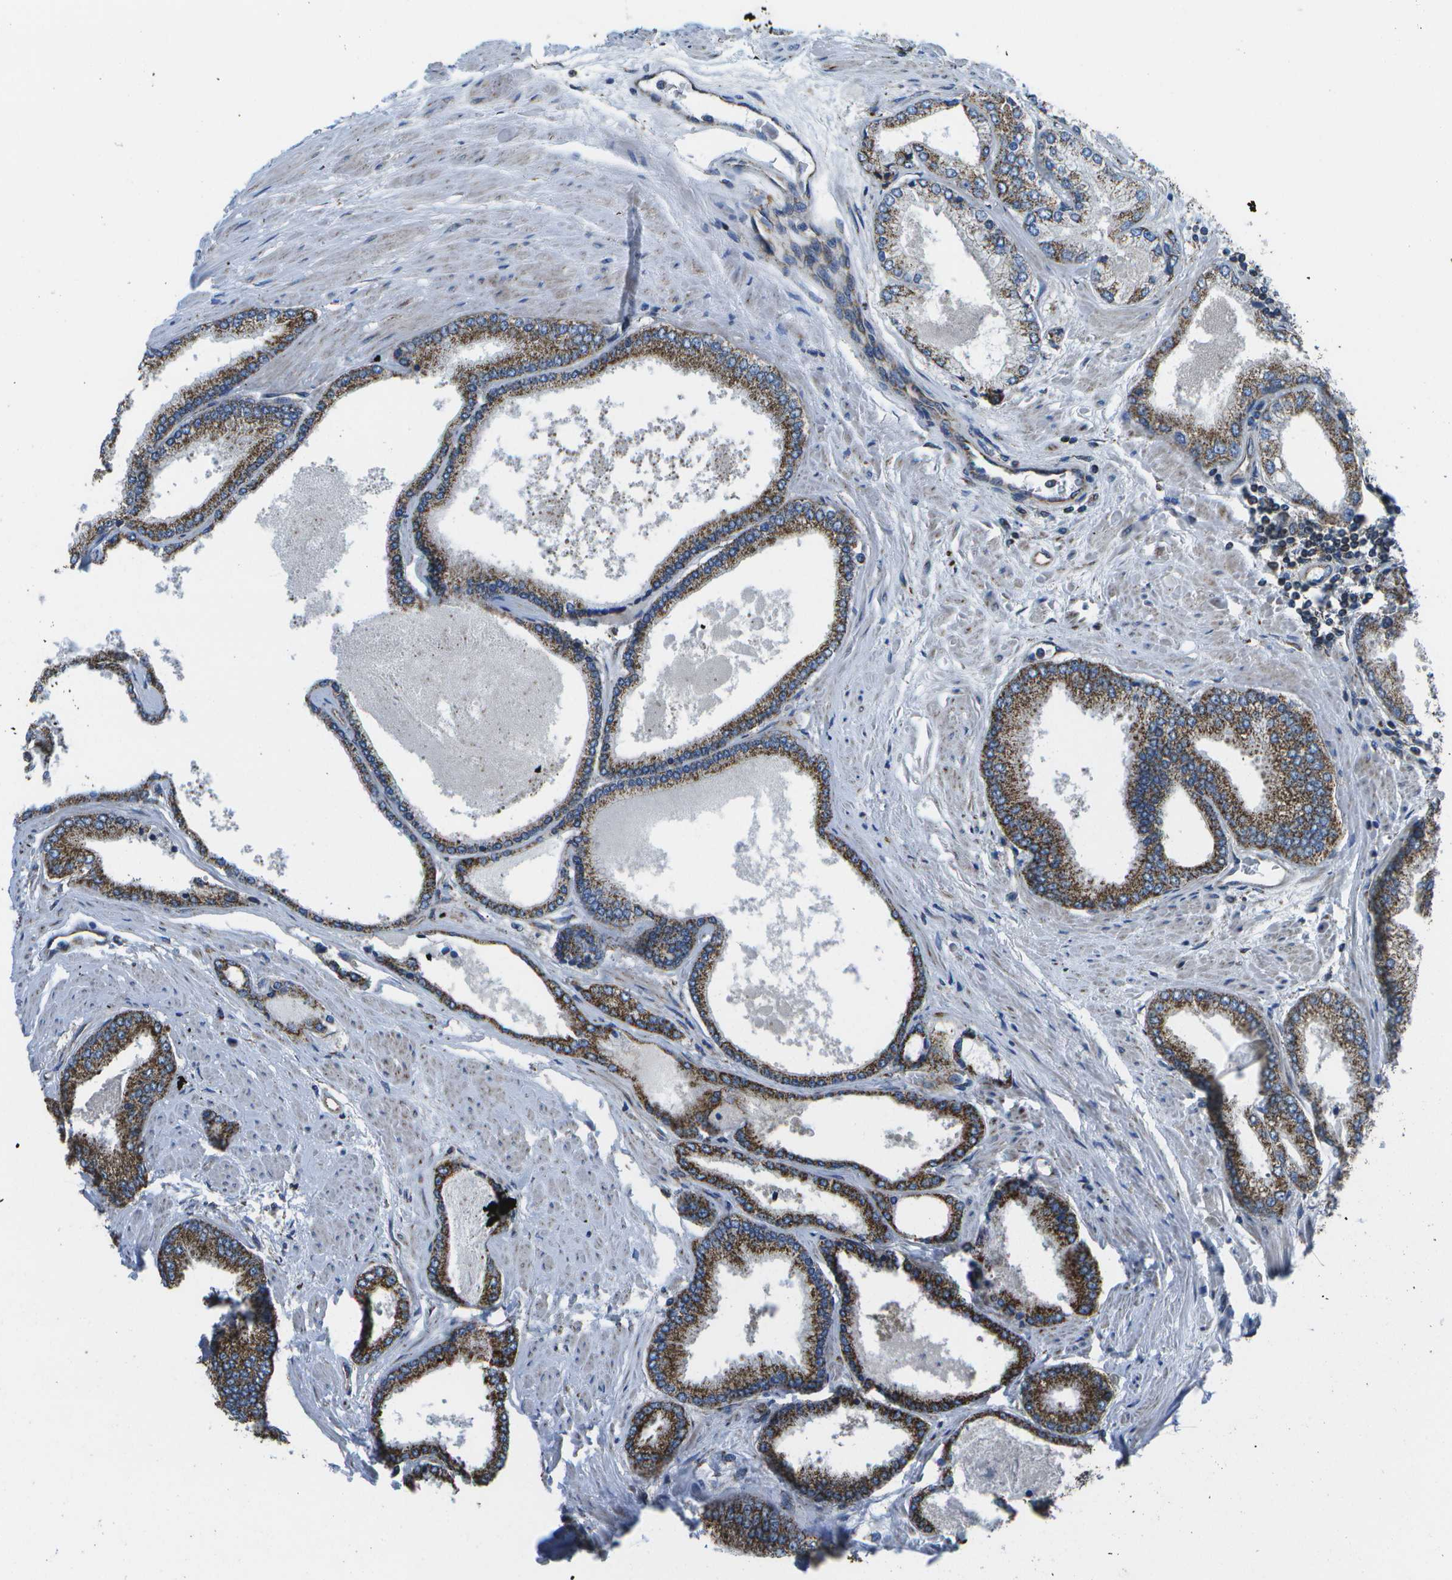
{"staining": {"intensity": "strong", "quantity": ">75%", "location": "cytoplasmic/membranous"}, "tissue": "prostate cancer", "cell_type": "Tumor cells", "image_type": "cancer", "snomed": [{"axis": "morphology", "description": "Adenocarcinoma, High grade"}, {"axis": "topography", "description": "Prostate"}], "caption": "Strong cytoplasmic/membranous staining is identified in approximately >75% of tumor cells in prostate cancer. The protein of interest is stained brown, and the nuclei are stained in blue (DAB (3,3'-diaminobenzidine) IHC with brightfield microscopy, high magnification).", "gene": "MVK", "patient": {"sex": "male", "age": 61}}